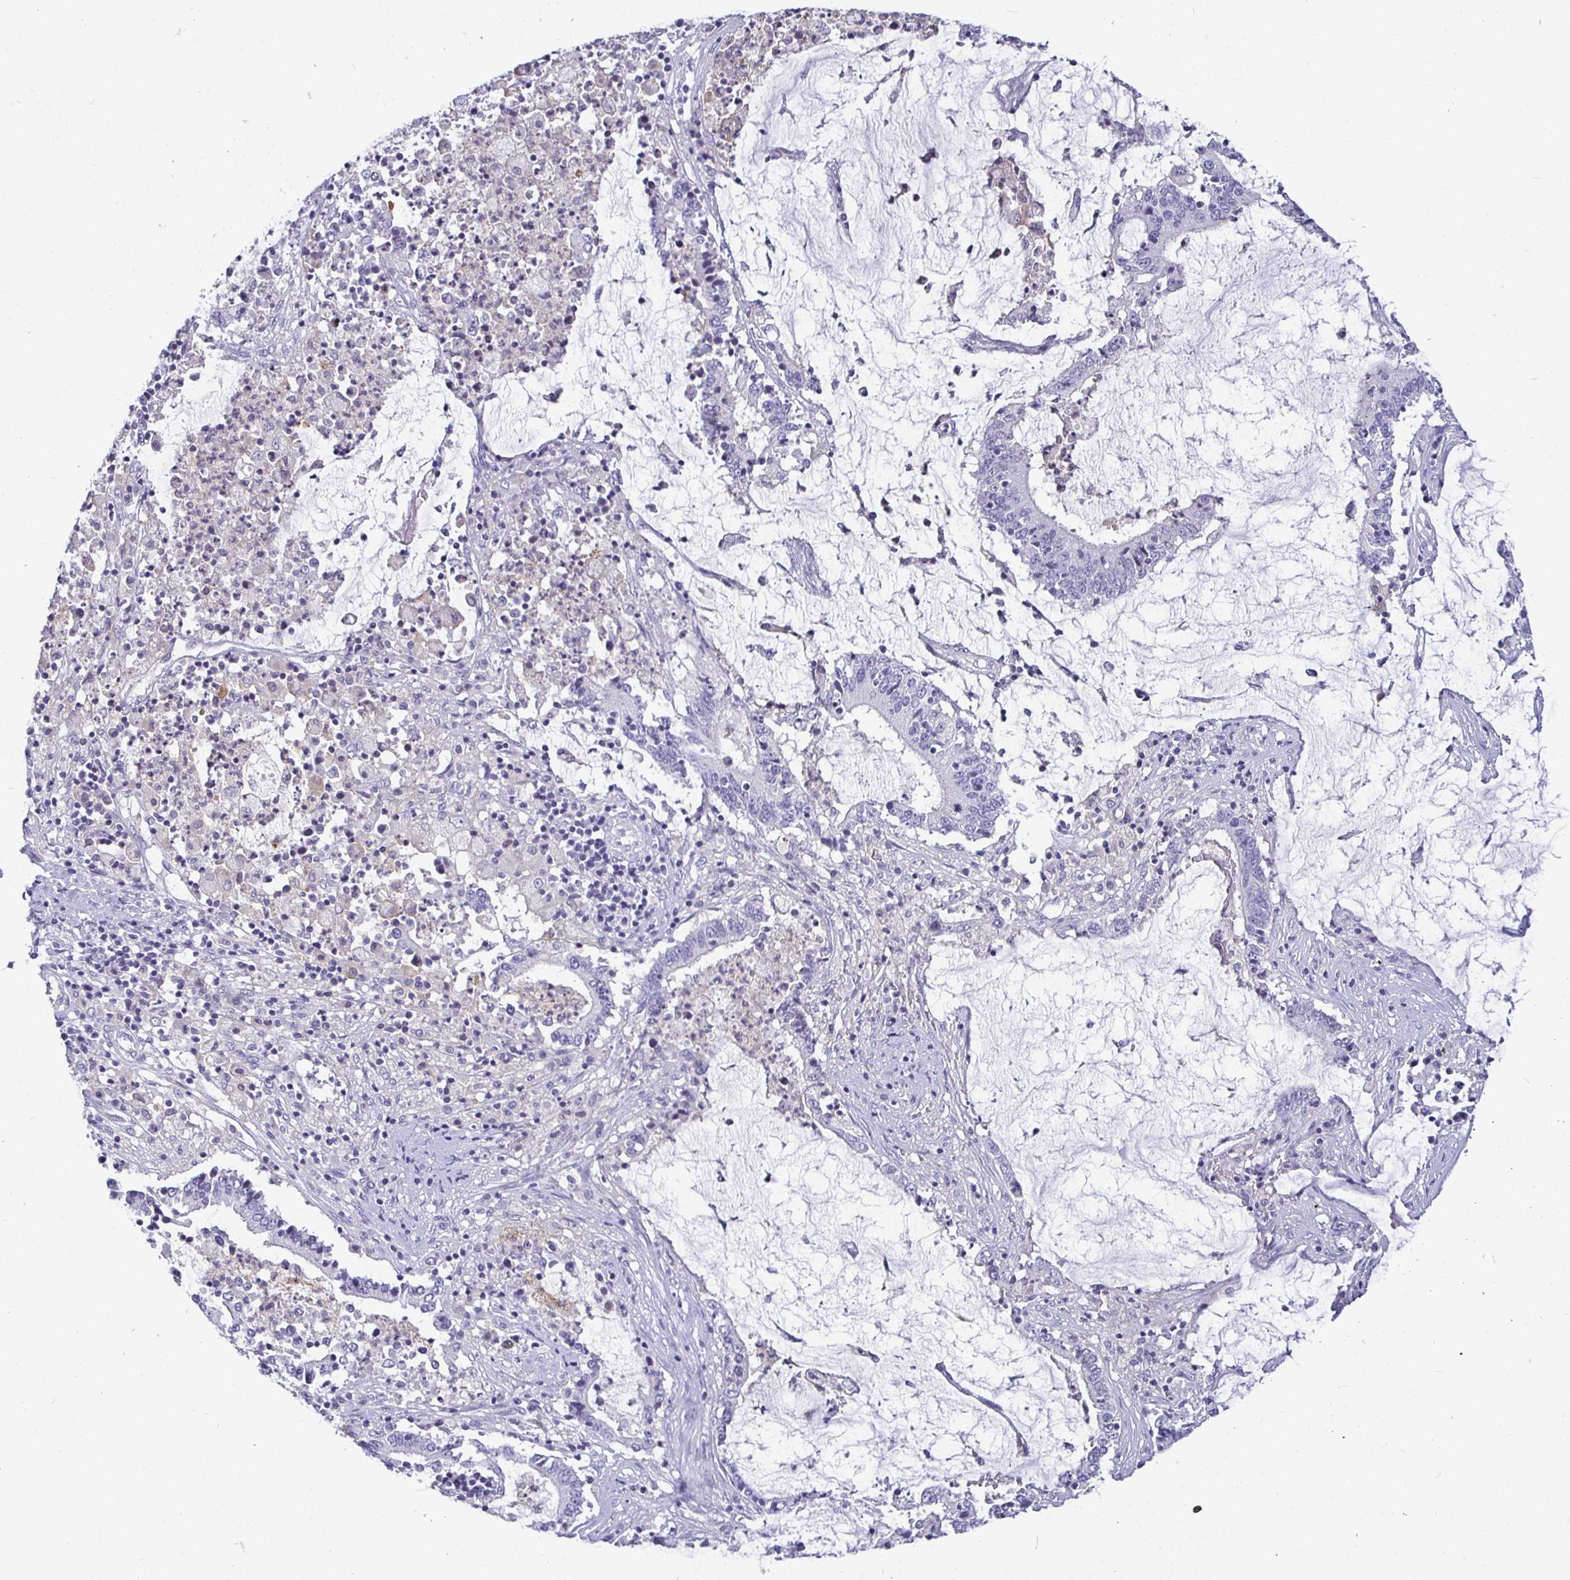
{"staining": {"intensity": "negative", "quantity": "none", "location": "none"}, "tissue": "stomach cancer", "cell_type": "Tumor cells", "image_type": "cancer", "snomed": [{"axis": "morphology", "description": "Adenocarcinoma, NOS"}, {"axis": "topography", "description": "Stomach, upper"}], "caption": "A histopathology image of human stomach cancer (adenocarcinoma) is negative for staining in tumor cells.", "gene": "SIRPA", "patient": {"sex": "male", "age": 68}}